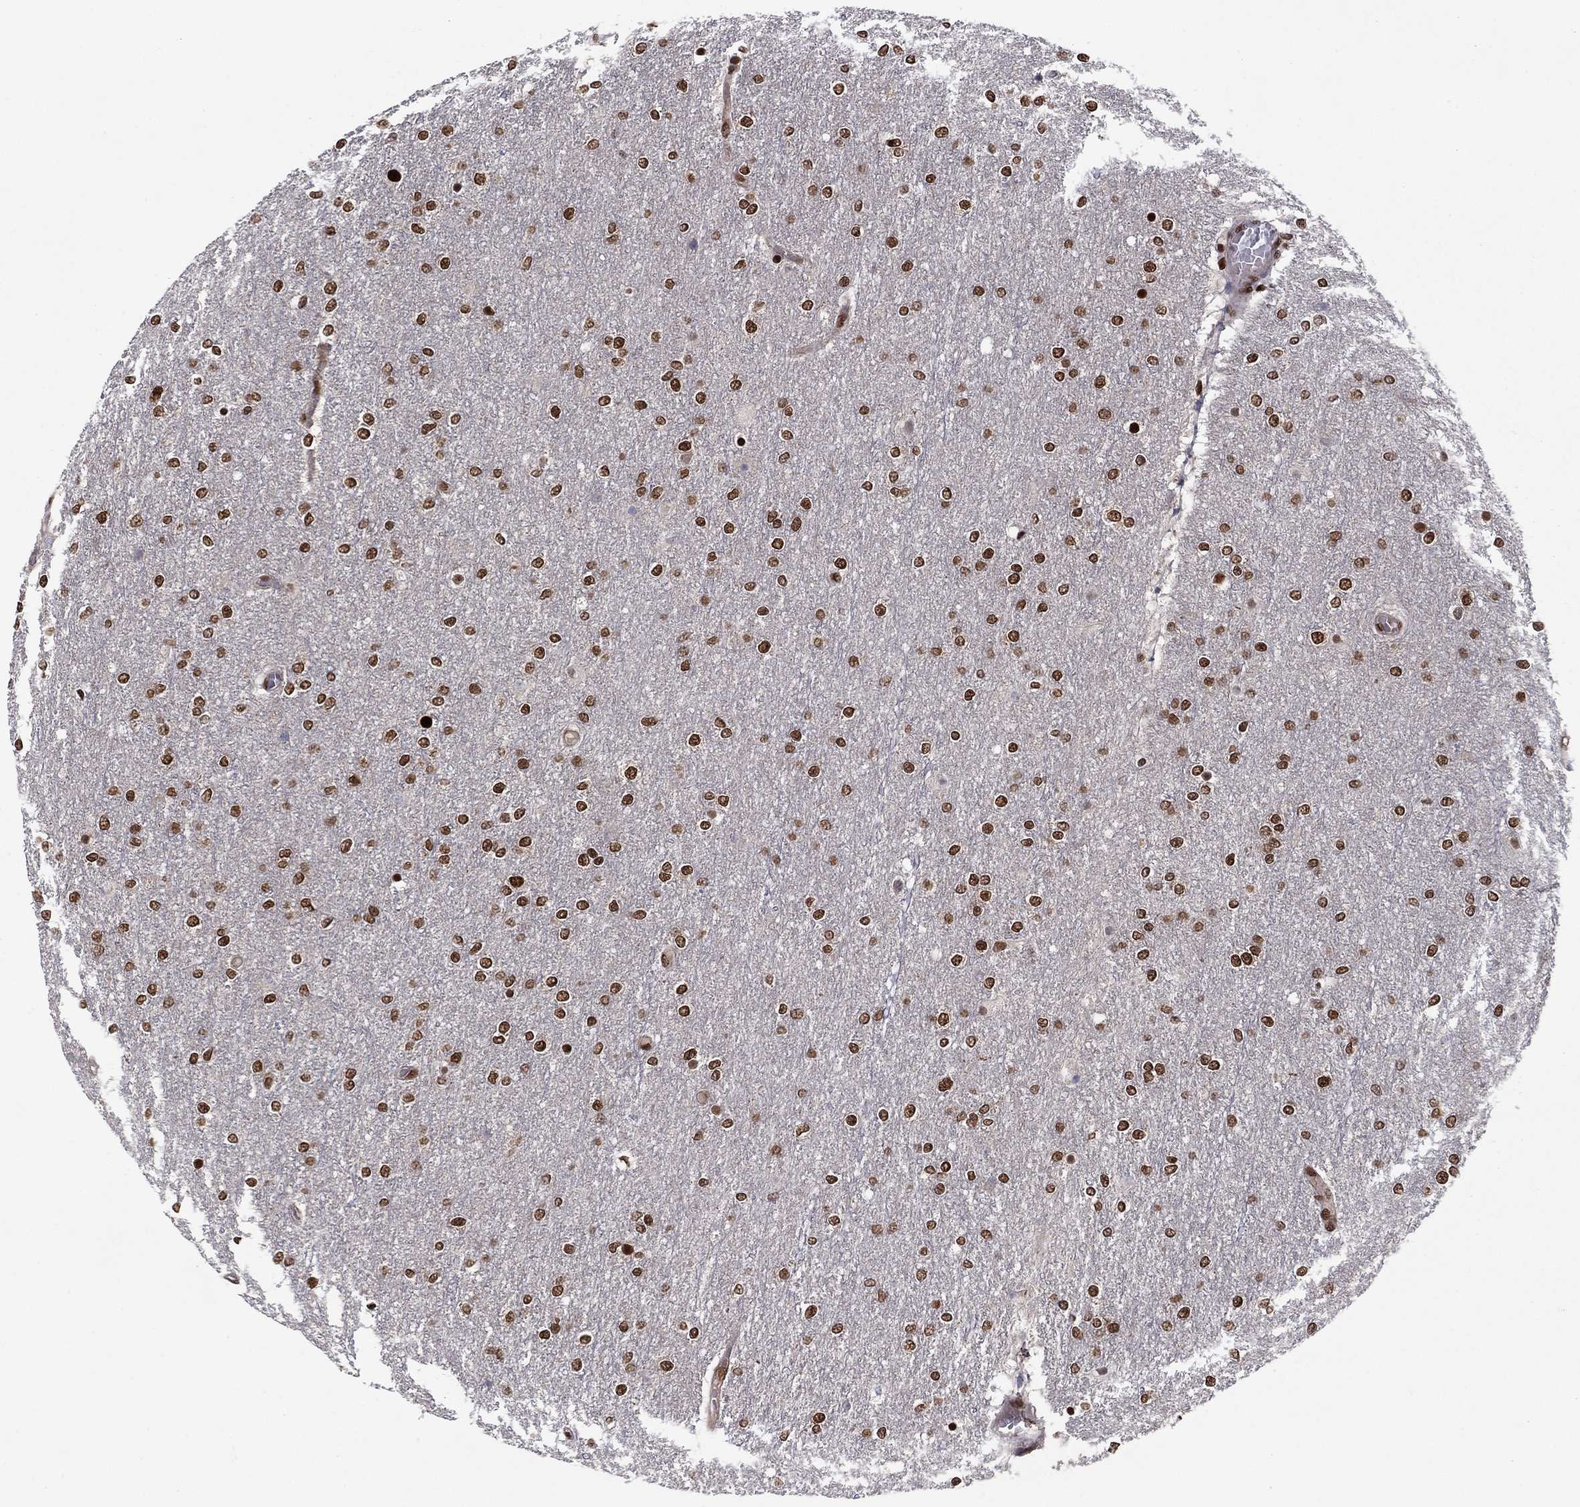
{"staining": {"intensity": "strong", "quantity": ">75%", "location": "nuclear"}, "tissue": "glioma", "cell_type": "Tumor cells", "image_type": "cancer", "snomed": [{"axis": "morphology", "description": "Glioma, malignant, High grade"}, {"axis": "topography", "description": "Brain"}], "caption": "The micrograph reveals staining of glioma, revealing strong nuclear protein positivity (brown color) within tumor cells.", "gene": "USP54", "patient": {"sex": "female", "age": 61}}